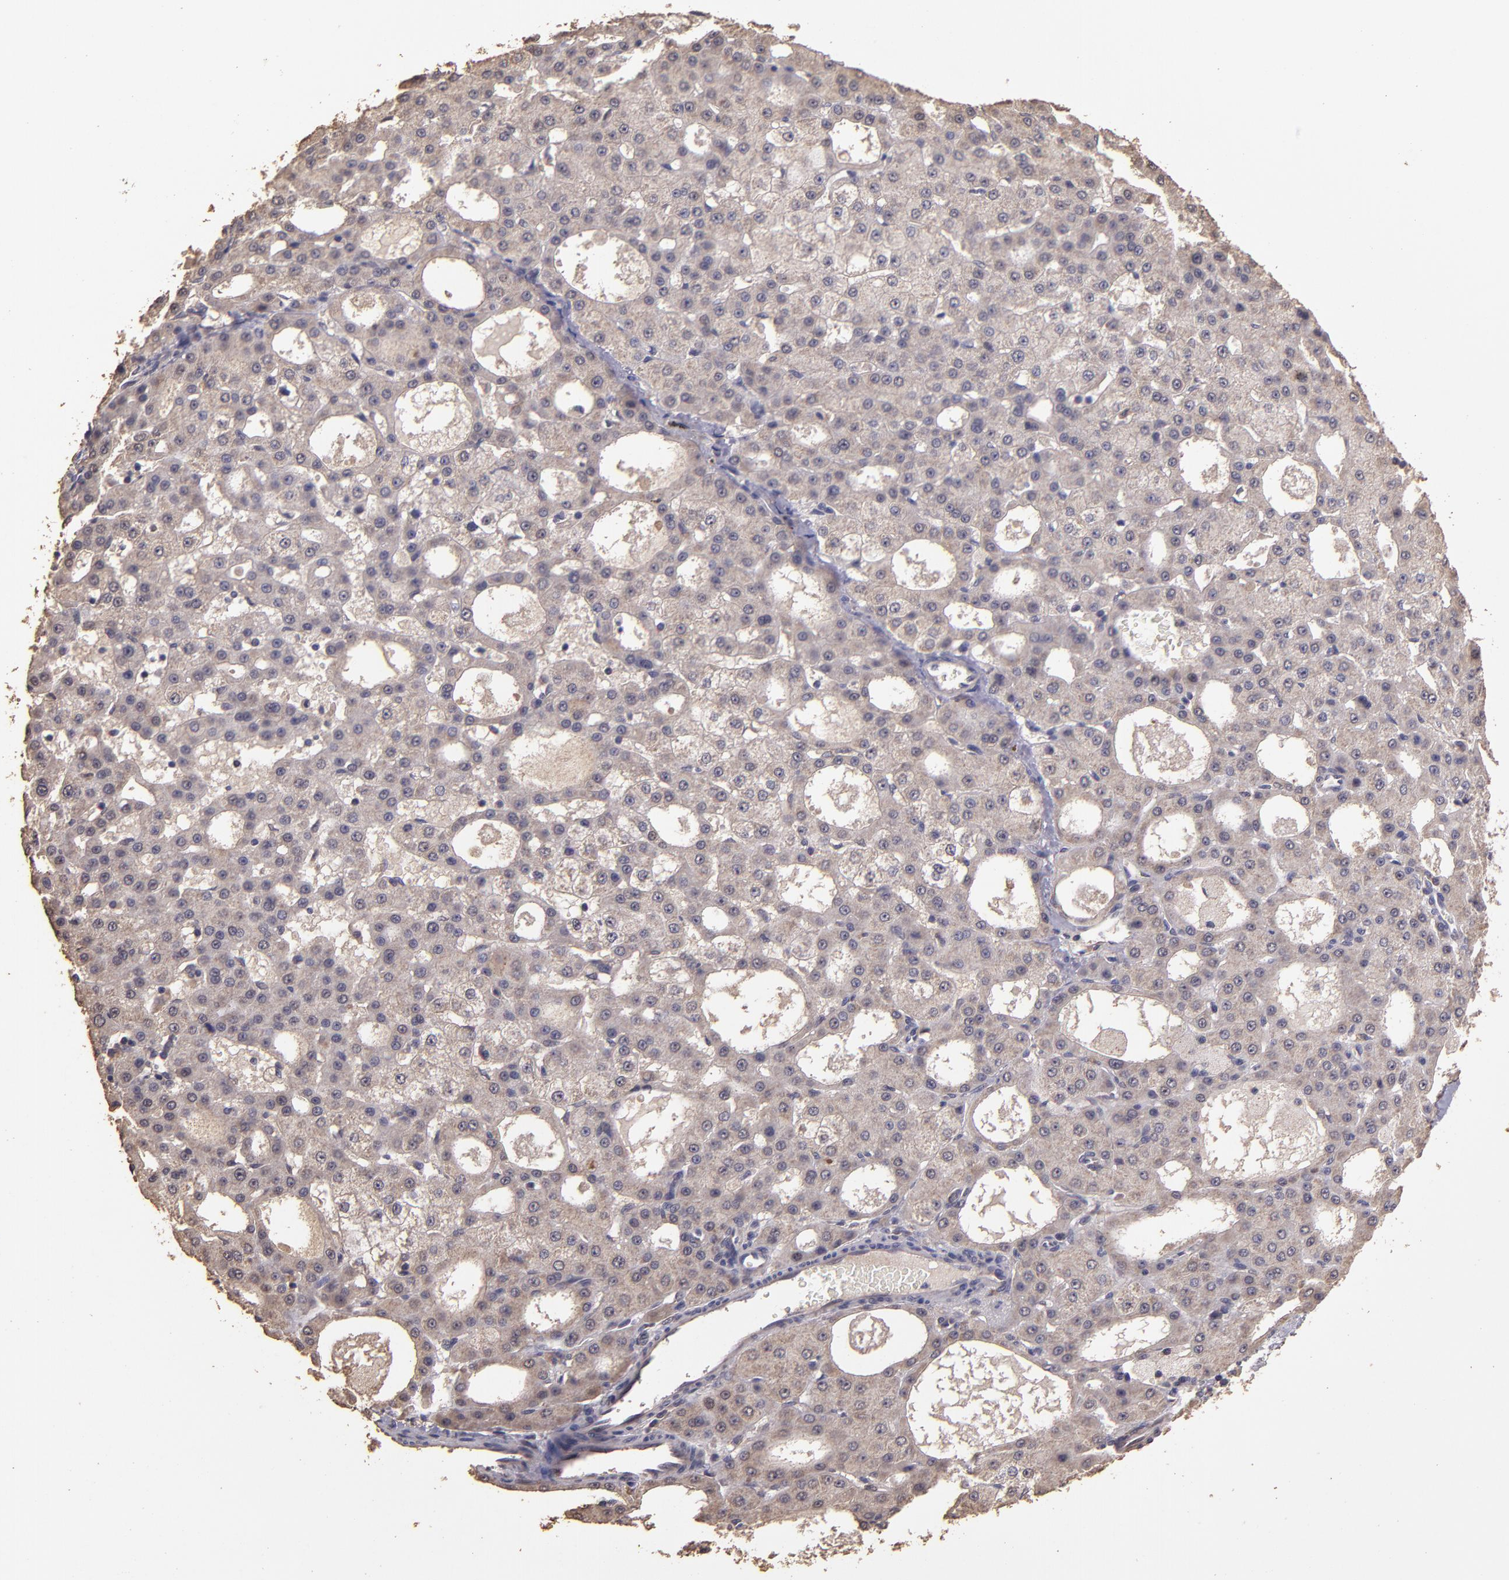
{"staining": {"intensity": "weak", "quantity": ">75%", "location": "cytoplasmic/membranous"}, "tissue": "liver cancer", "cell_type": "Tumor cells", "image_type": "cancer", "snomed": [{"axis": "morphology", "description": "Carcinoma, Hepatocellular, NOS"}, {"axis": "topography", "description": "Liver"}], "caption": "Liver cancer was stained to show a protein in brown. There is low levels of weak cytoplasmic/membranous expression in about >75% of tumor cells.", "gene": "HECTD1", "patient": {"sex": "male", "age": 47}}